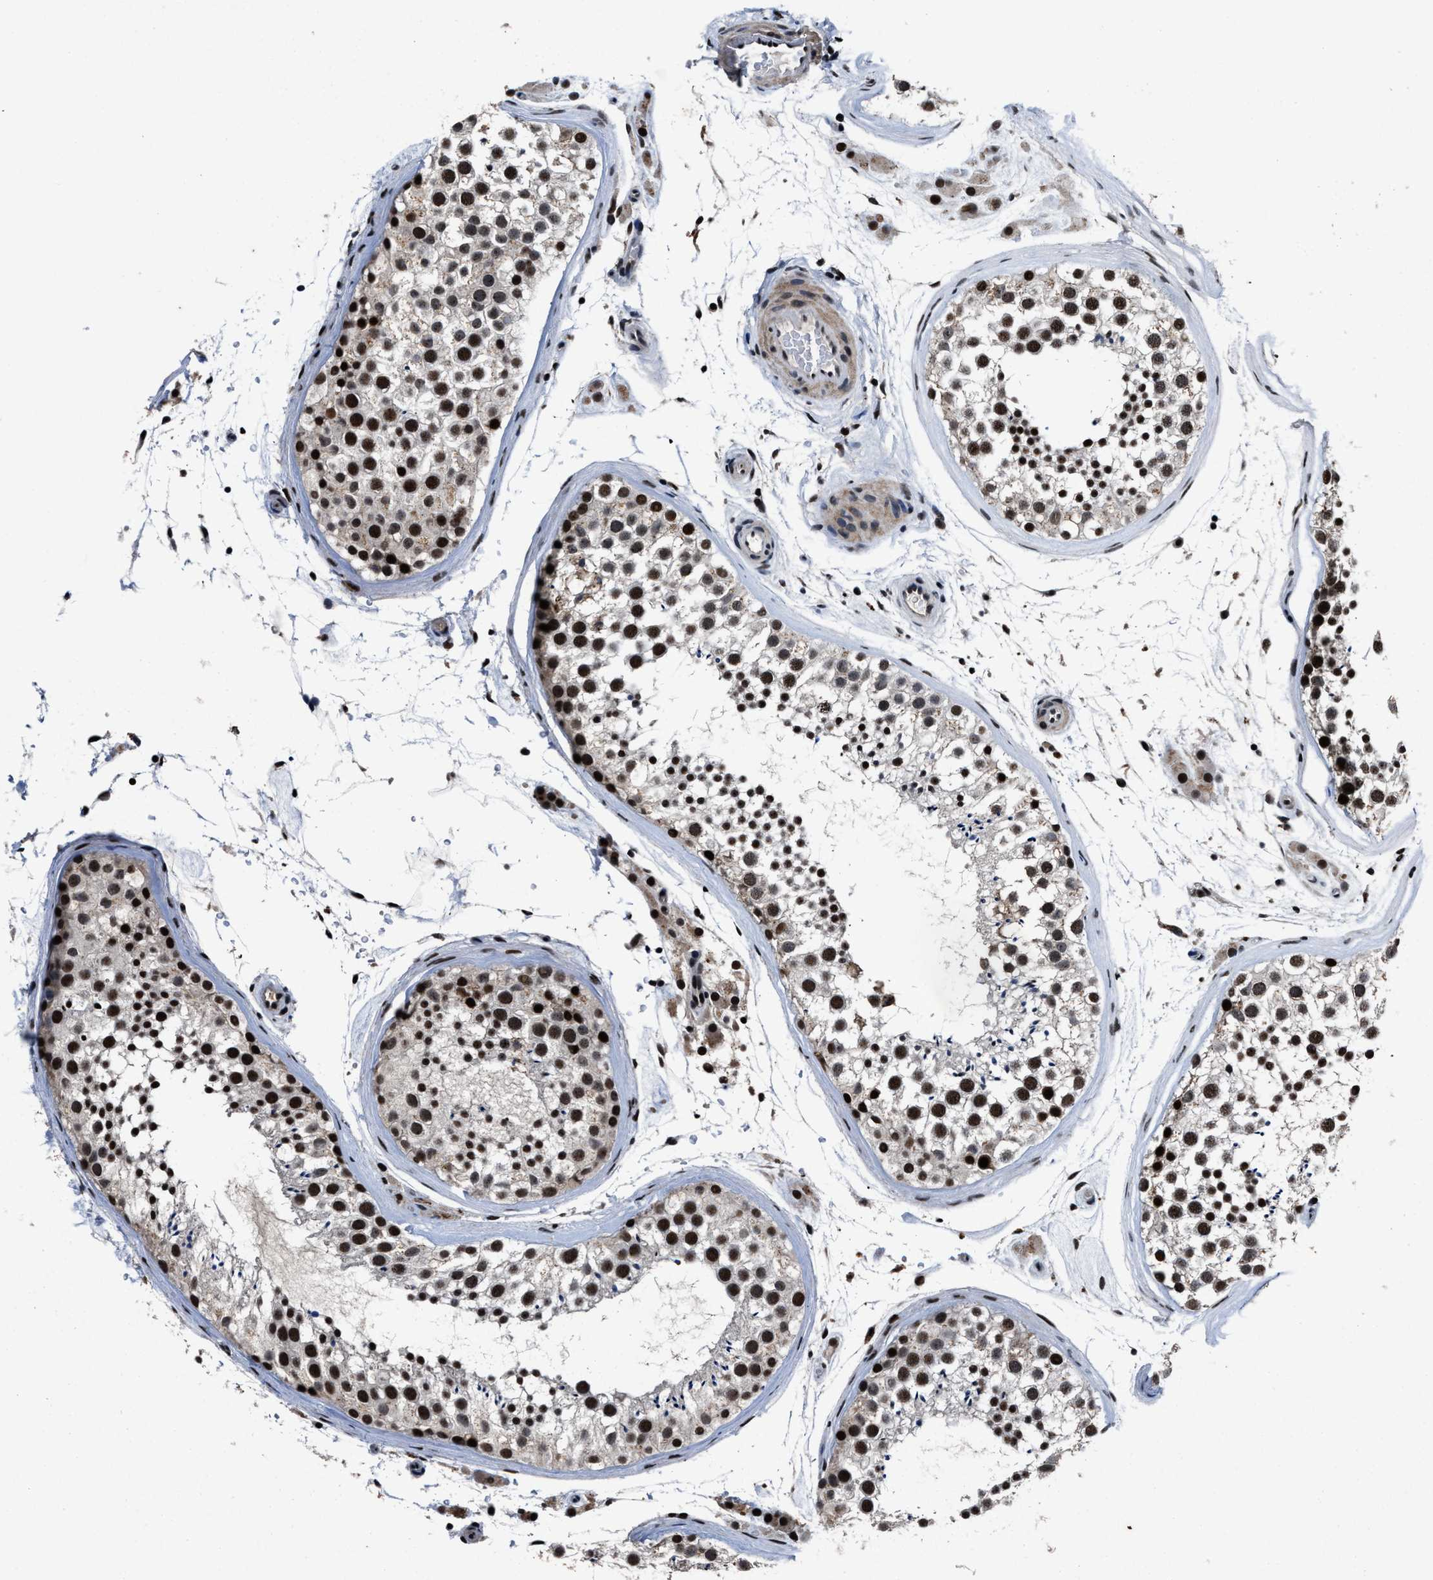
{"staining": {"intensity": "strong", "quantity": ">75%", "location": "nuclear"}, "tissue": "testis", "cell_type": "Cells in seminiferous ducts", "image_type": "normal", "snomed": [{"axis": "morphology", "description": "Normal tissue, NOS"}, {"axis": "topography", "description": "Testis"}], "caption": "An image of testis stained for a protein displays strong nuclear brown staining in cells in seminiferous ducts. Using DAB (brown) and hematoxylin (blue) stains, captured at high magnification using brightfield microscopy.", "gene": "ZNF233", "patient": {"sex": "male", "age": 46}}